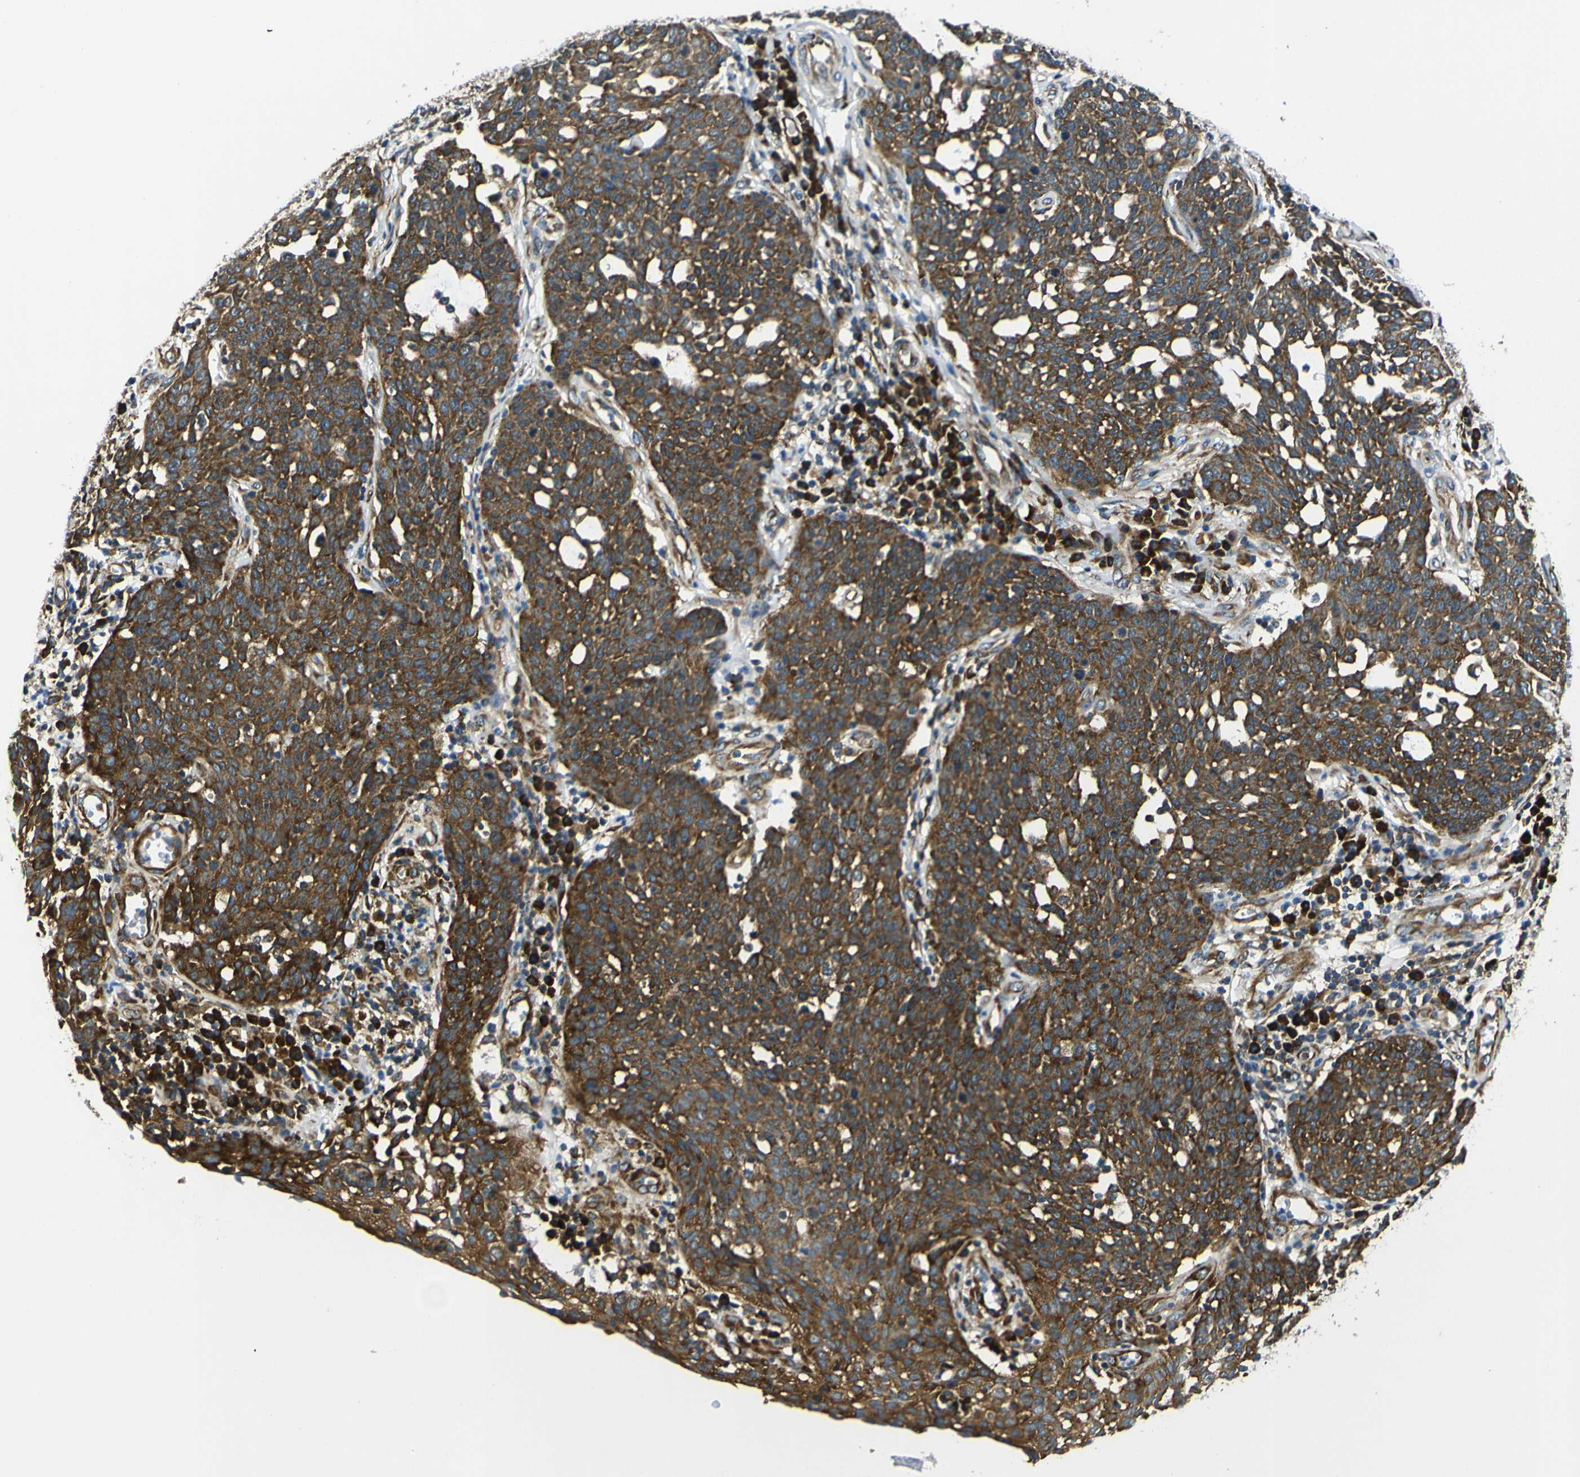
{"staining": {"intensity": "strong", "quantity": ">75%", "location": "cytoplasmic/membranous"}, "tissue": "cervical cancer", "cell_type": "Tumor cells", "image_type": "cancer", "snomed": [{"axis": "morphology", "description": "Squamous cell carcinoma, NOS"}, {"axis": "topography", "description": "Cervix"}], "caption": "Immunohistochemical staining of squamous cell carcinoma (cervical) reveals high levels of strong cytoplasmic/membranous positivity in about >75% of tumor cells.", "gene": "RPSA", "patient": {"sex": "female", "age": 34}}